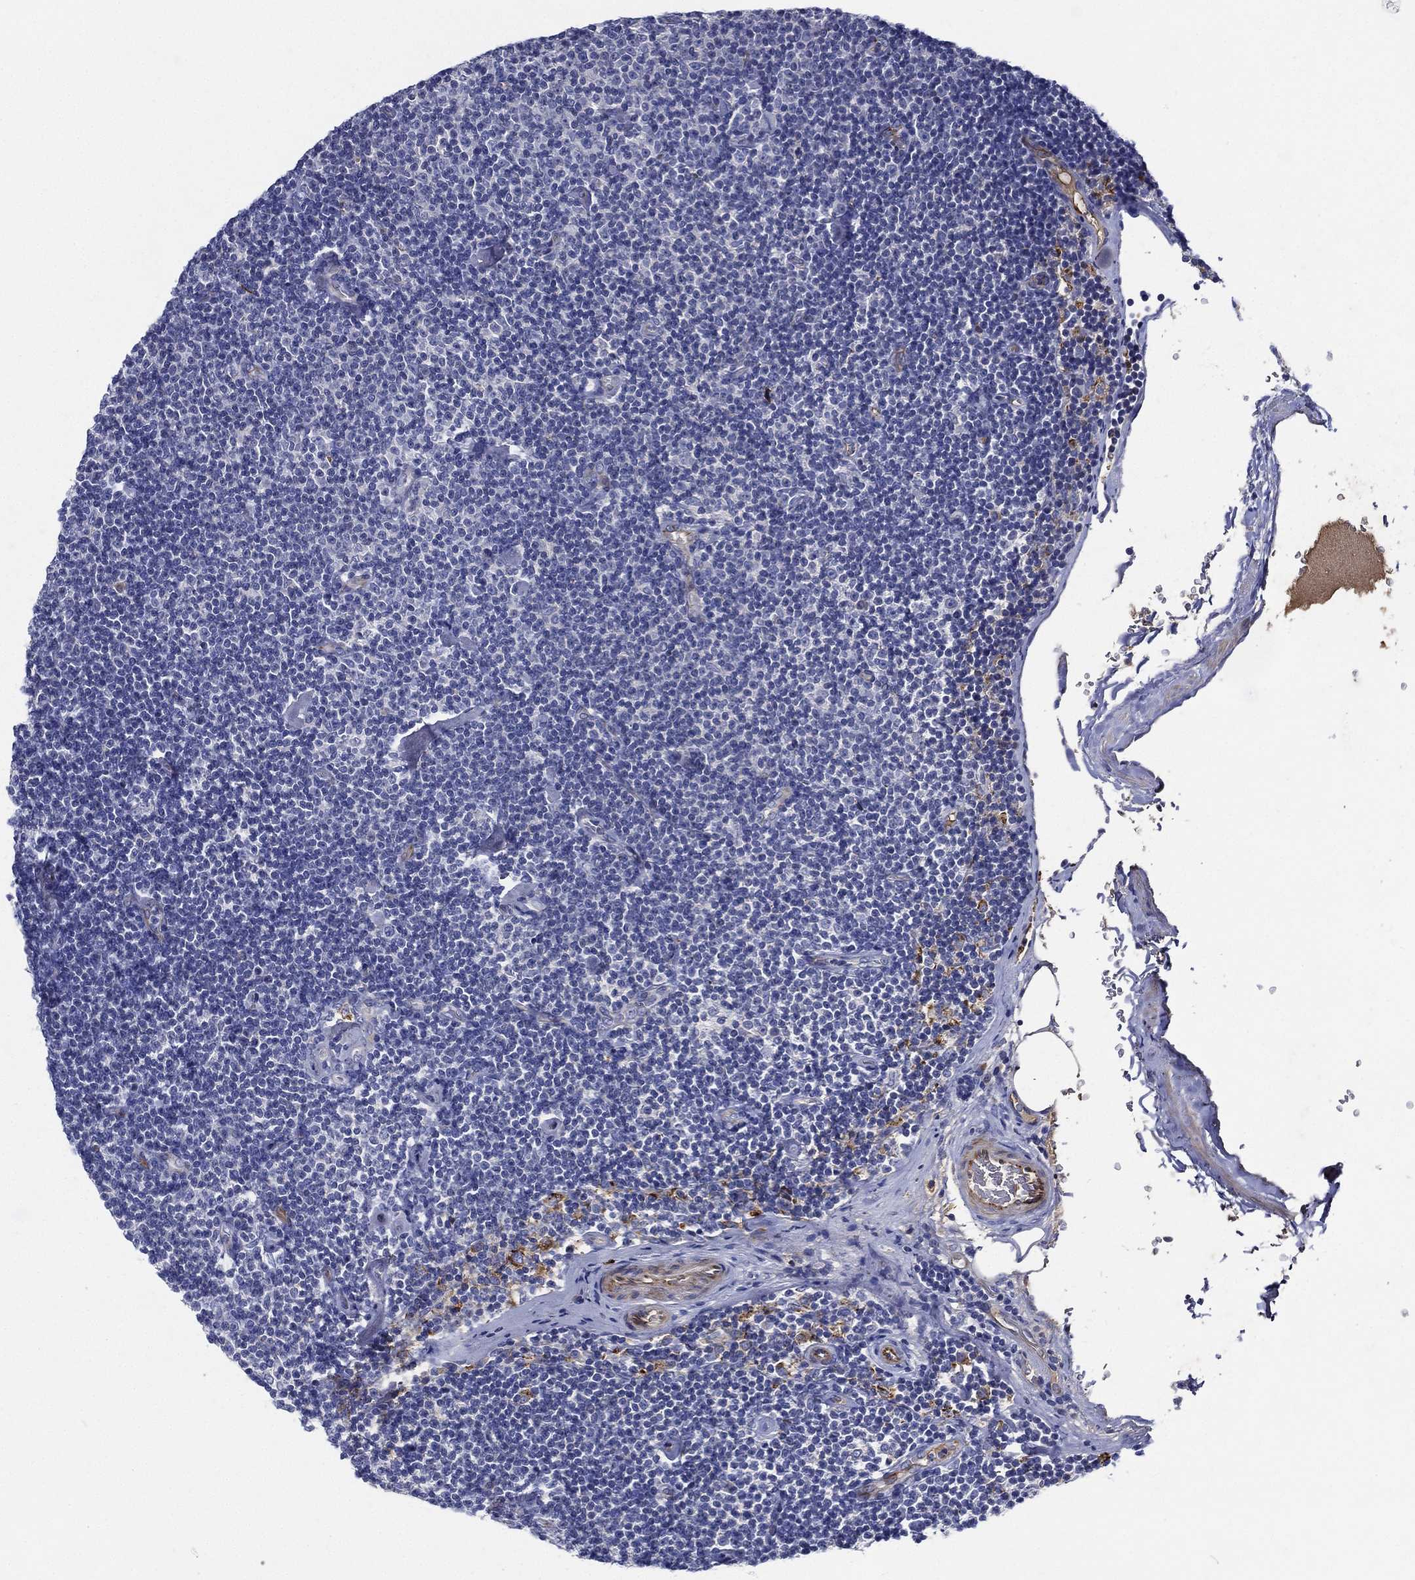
{"staining": {"intensity": "negative", "quantity": "none", "location": "none"}, "tissue": "lymphoma", "cell_type": "Tumor cells", "image_type": "cancer", "snomed": [{"axis": "morphology", "description": "Malignant lymphoma, non-Hodgkin's type, Low grade"}, {"axis": "topography", "description": "Lymph node"}], "caption": "High magnification brightfield microscopy of low-grade malignant lymphoma, non-Hodgkin's type stained with DAB (3,3'-diaminobenzidine) (brown) and counterstained with hematoxylin (blue): tumor cells show no significant staining.", "gene": "TMPRSS11D", "patient": {"sex": "male", "age": 81}}